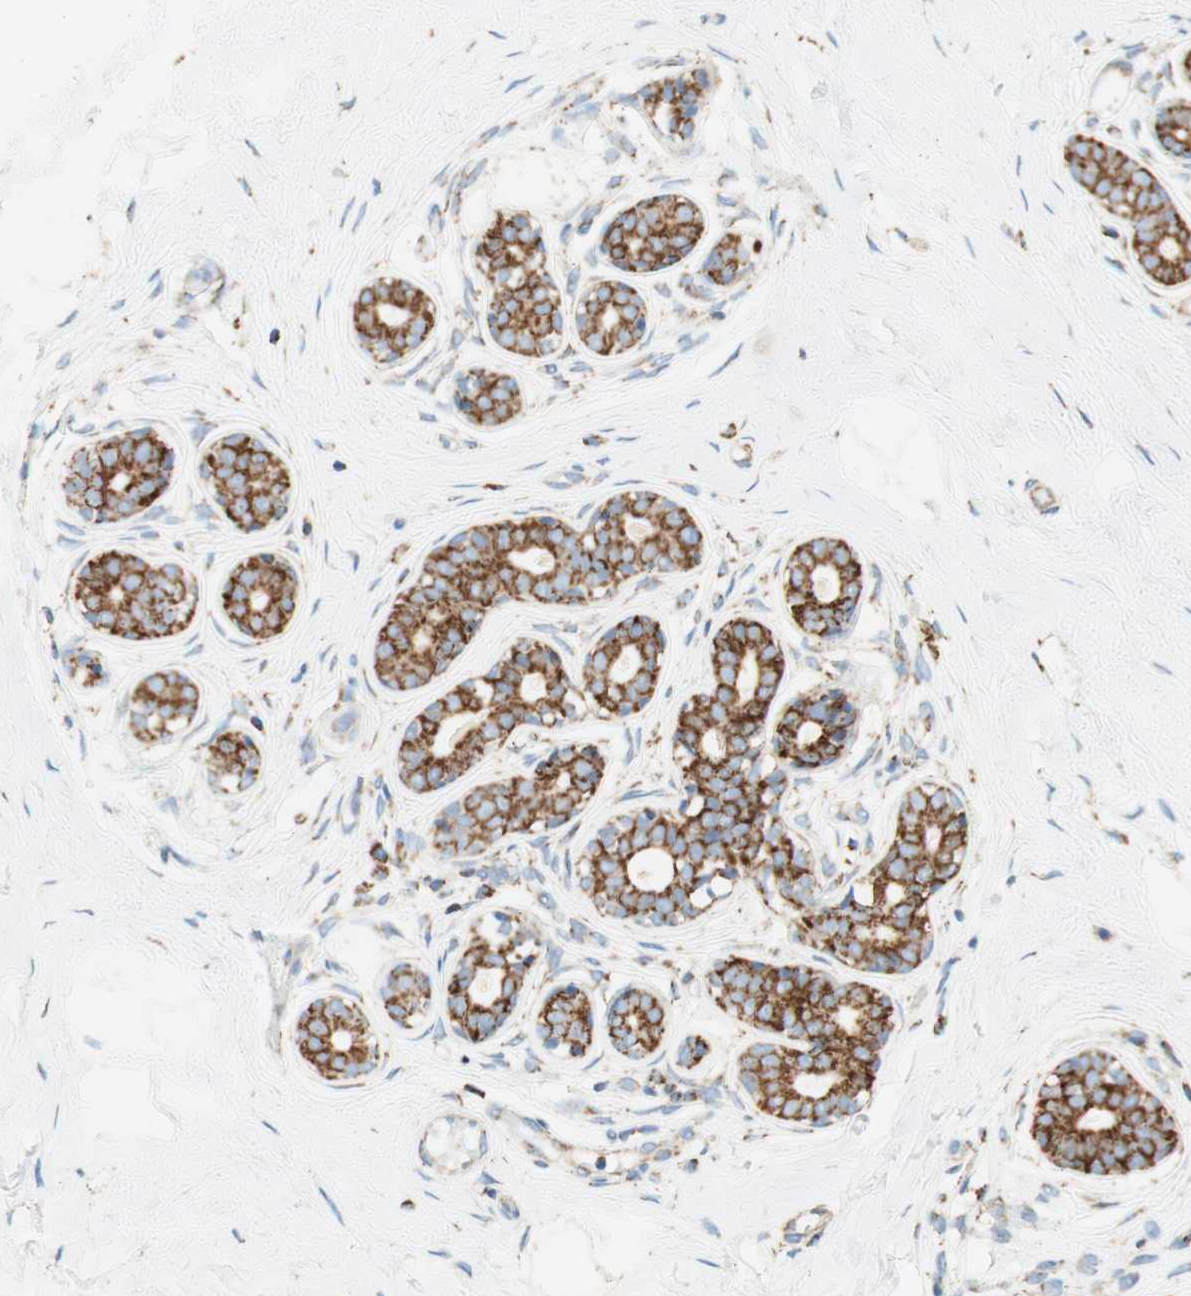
{"staining": {"intensity": "negative", "quantity": "none", "location": "none"}, "tissue": "breast", "cell_type": "Adipocytes", "image_type": "normal", "snomed": [{"axis": "morphology", "description": "Normal tissue, NOS"}, {"axis": "topography", "description": "Breast"}], "caption": "Immunohistochemical staining of normal human breast displays no significant positivity in adipocytes.", "gene": "TOMM20", "patient": {"sex": "female", "age": 23}}